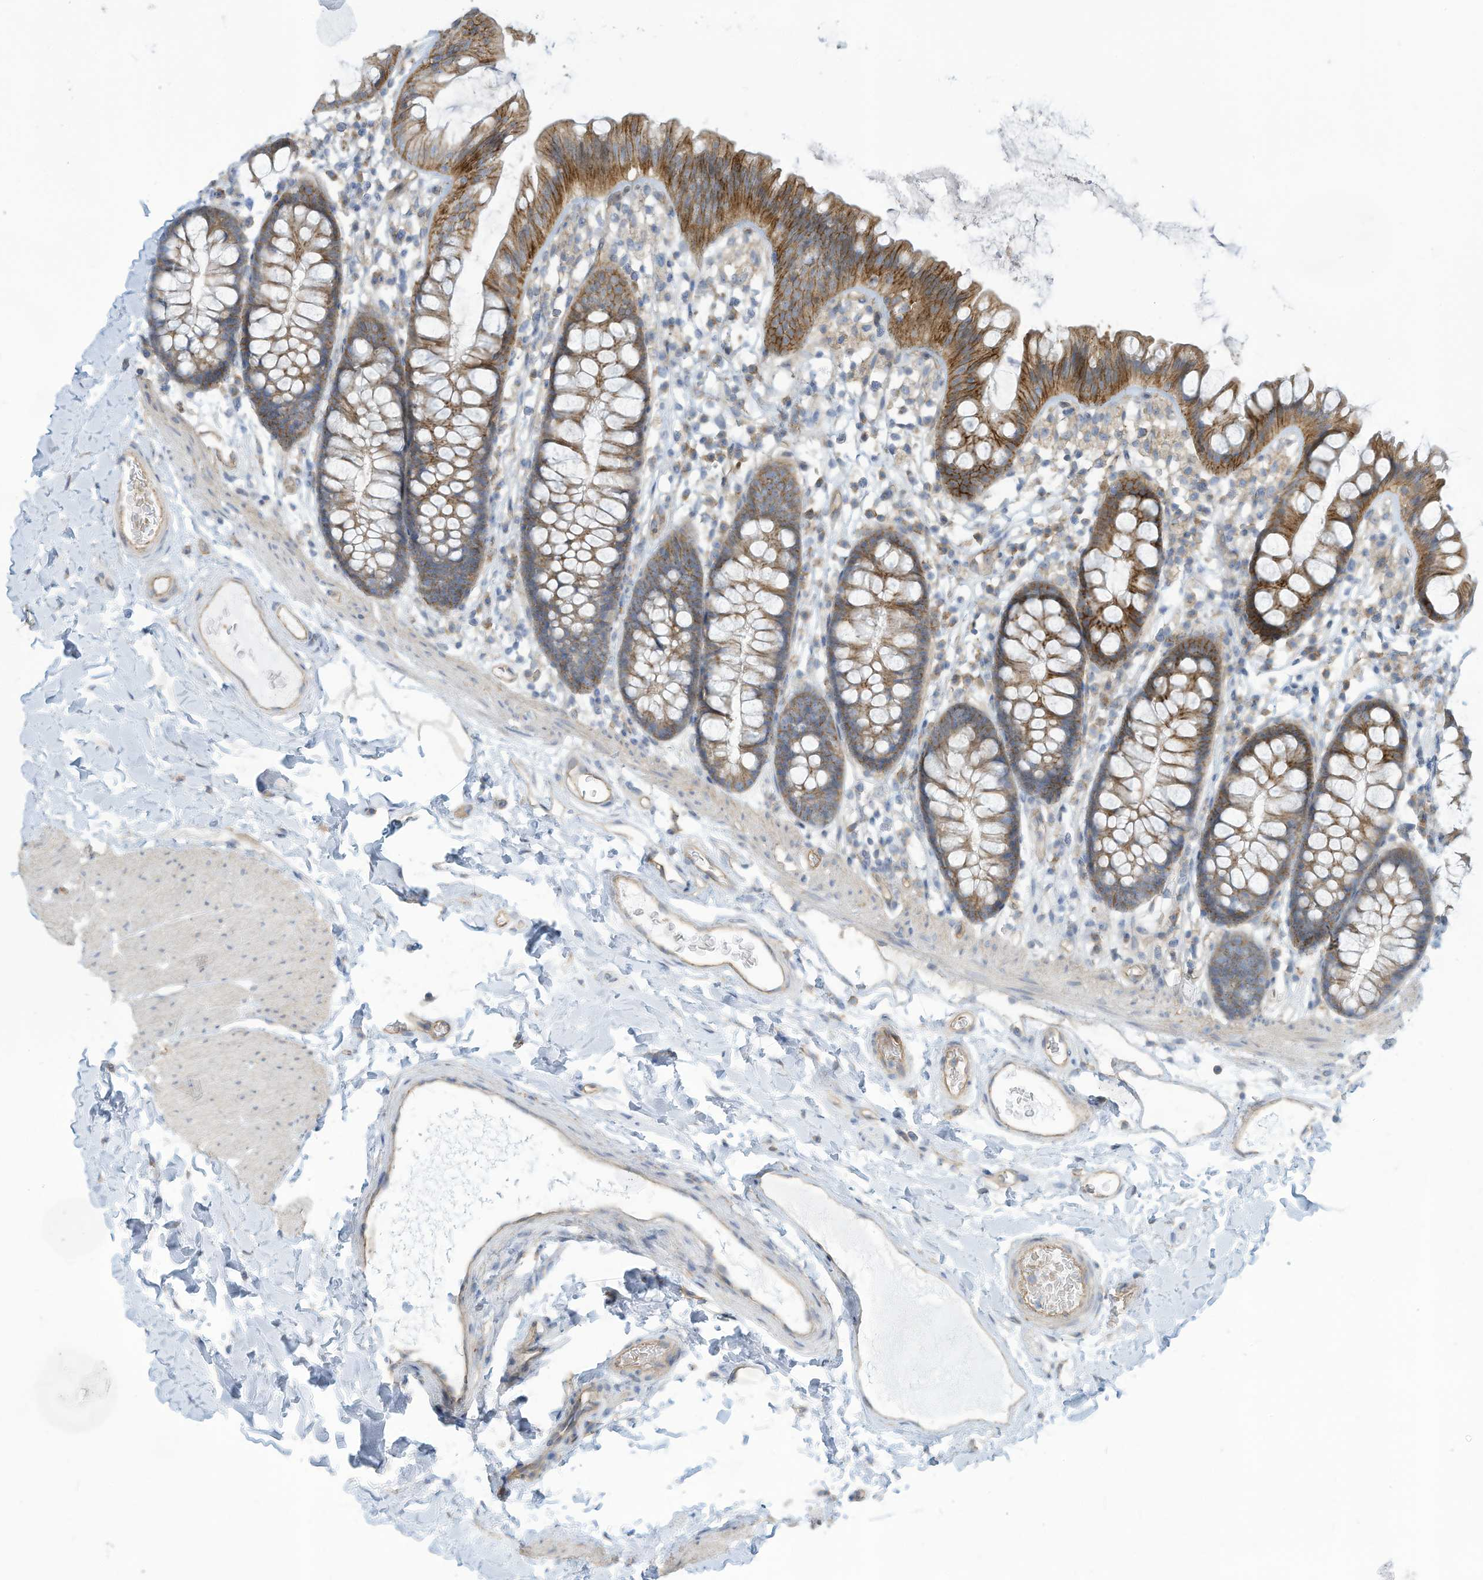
{"staining": {"intensity": "moderate", "quantity": ">75%", "location": "cytoplasmic/membranous"}, "tissue": "colon", "cell_type": "Endothelial cells", "image_type": "normal", "snomed": [{"axis": "morphology", "description": "Normal tissue, NOS"}, {"axis": "topography", "description": "Colon"}], "caption": "Immunohistochemical staining of normal colon reveals moderate cytoplasmic/membranous protein positivity in about >75% of endothelial cells.", "gene": "ADAT2", "patient": {"sex": "female", "age": 62}}